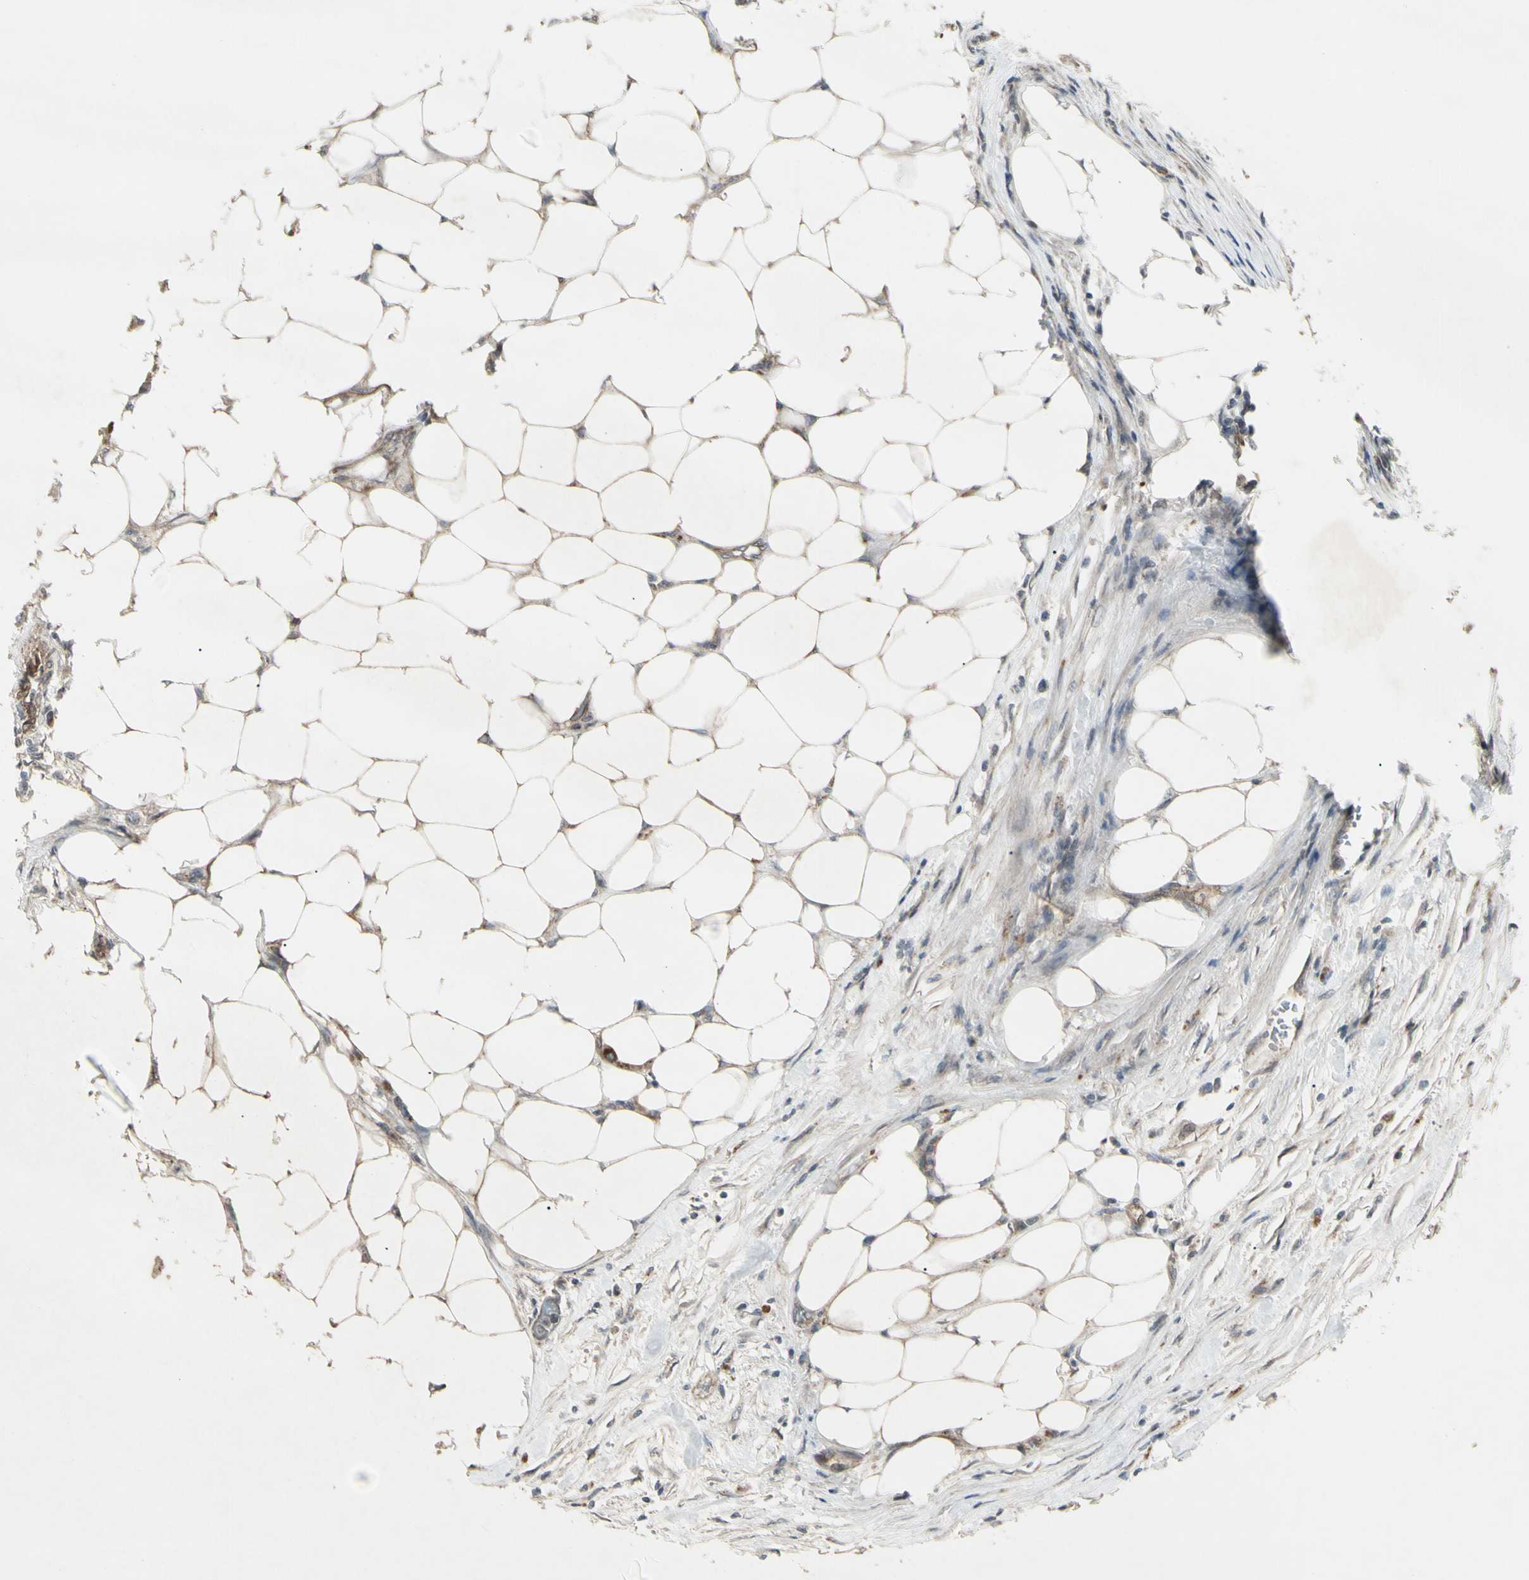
{"staining": {"intensity": "negative", "quantity": "none", "location": "none"}, "tissue": "colorectal cancer", "cell_type": "Tumor cells", "image_type": "cancer", "snomed": [{"axis": "morphology", "description": "Adenocarcinoma, NOS"}, {"axis": "topography", "description": "Colon"}], "caption": "Human colorectal cancer stained for a protein using immunohistochemistry (IHC) displays no expression in tumor cells.", "gene": "JAG1", "patient": {"sex": "female", "age": 86}}